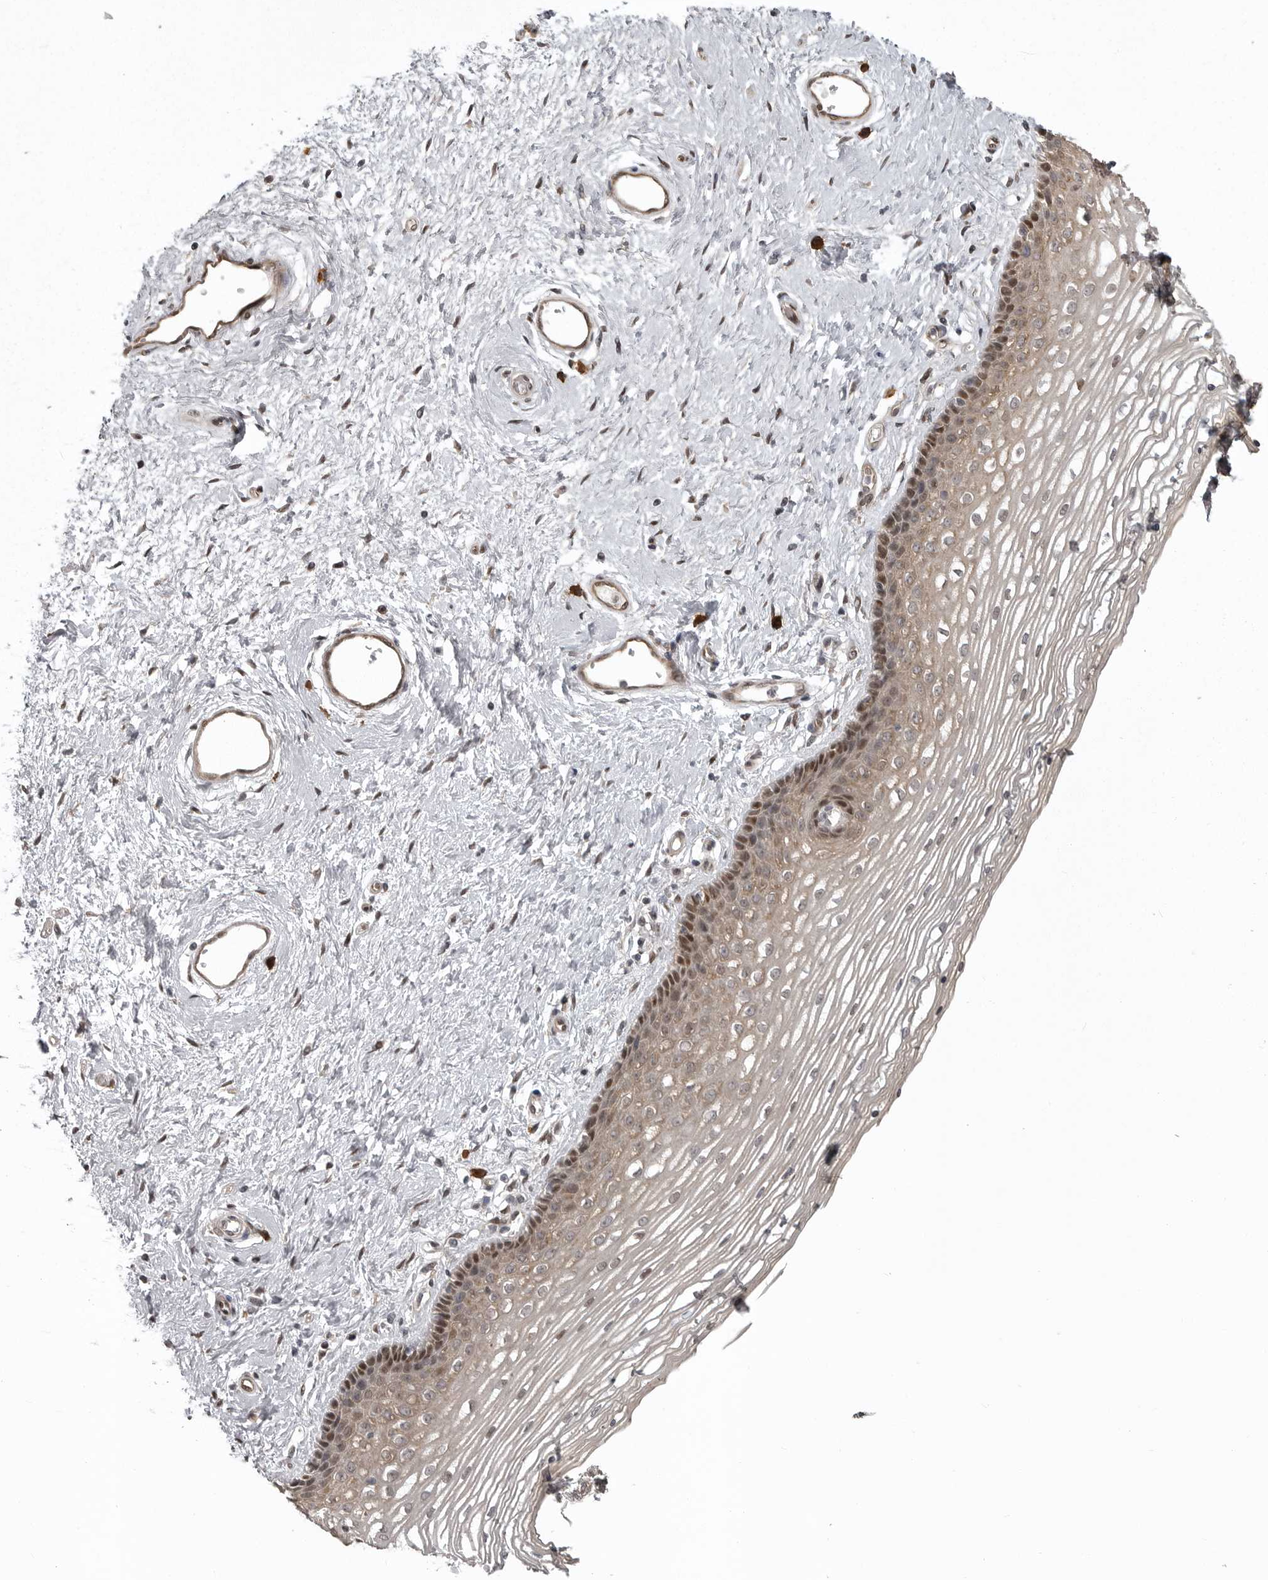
{"staining": {"intensity": "moderate", "quantity": ">75%", "location": "cytoplasmic/membranous,nuclear"}, "tissue": "vagina", "cell_type": "Squamous epithelial cells", "image_type": "normal", "snomed": [{"axis": "morphology", "description": "Normal tissue, NOS"}, {"axis": "topography", "description": "Vagina"}], "caption": "The photomicrograph exhibits staining of unremarkable vagina, revealing moderate cytoplasmic/membranous,nuclear protein expression (brown color) within squamous epithelial cells.", "gene": "SNX16", "patient": {"sex": "female", "age": 46}}